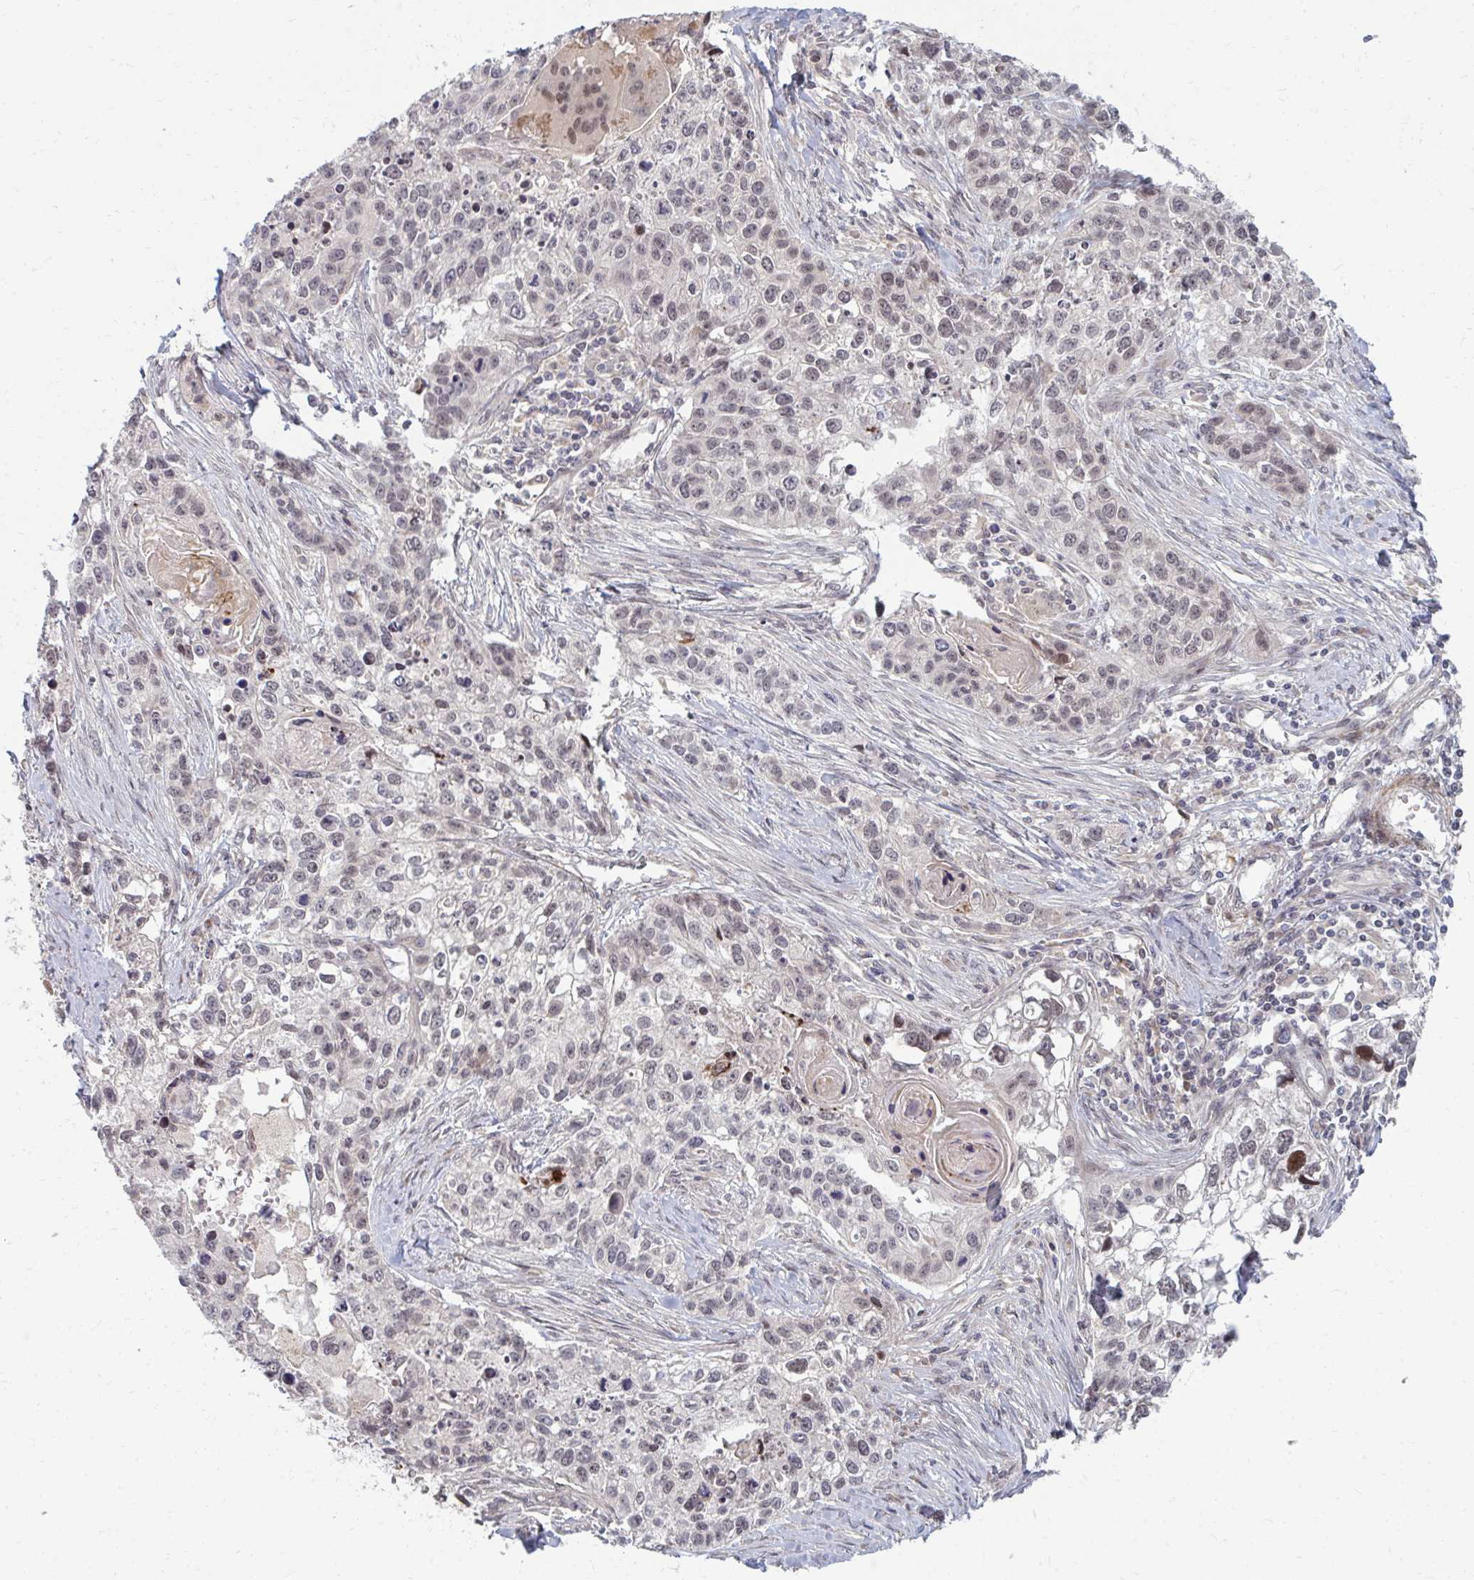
{"staining": {"intensity": "negative", "quantity": "none", "location": "none"}, "tissue": "lung cancer", "cell_type": "Tumor cells", "image_type": "cancer", "snomed": [{"axis": "morphology", "description": "Squamous cell carcinoma, NOS"}, {"axis": "topography", "description": "Lung"}], "caption": "An immunohistochemistry photomicrograph of lung squamous cell carcinoma is shown. There is no staining in tumor cells of lung squamous cell carcinoma.", "gene": "ZNF285", "patient": {"sex": "male", "age": 74}}